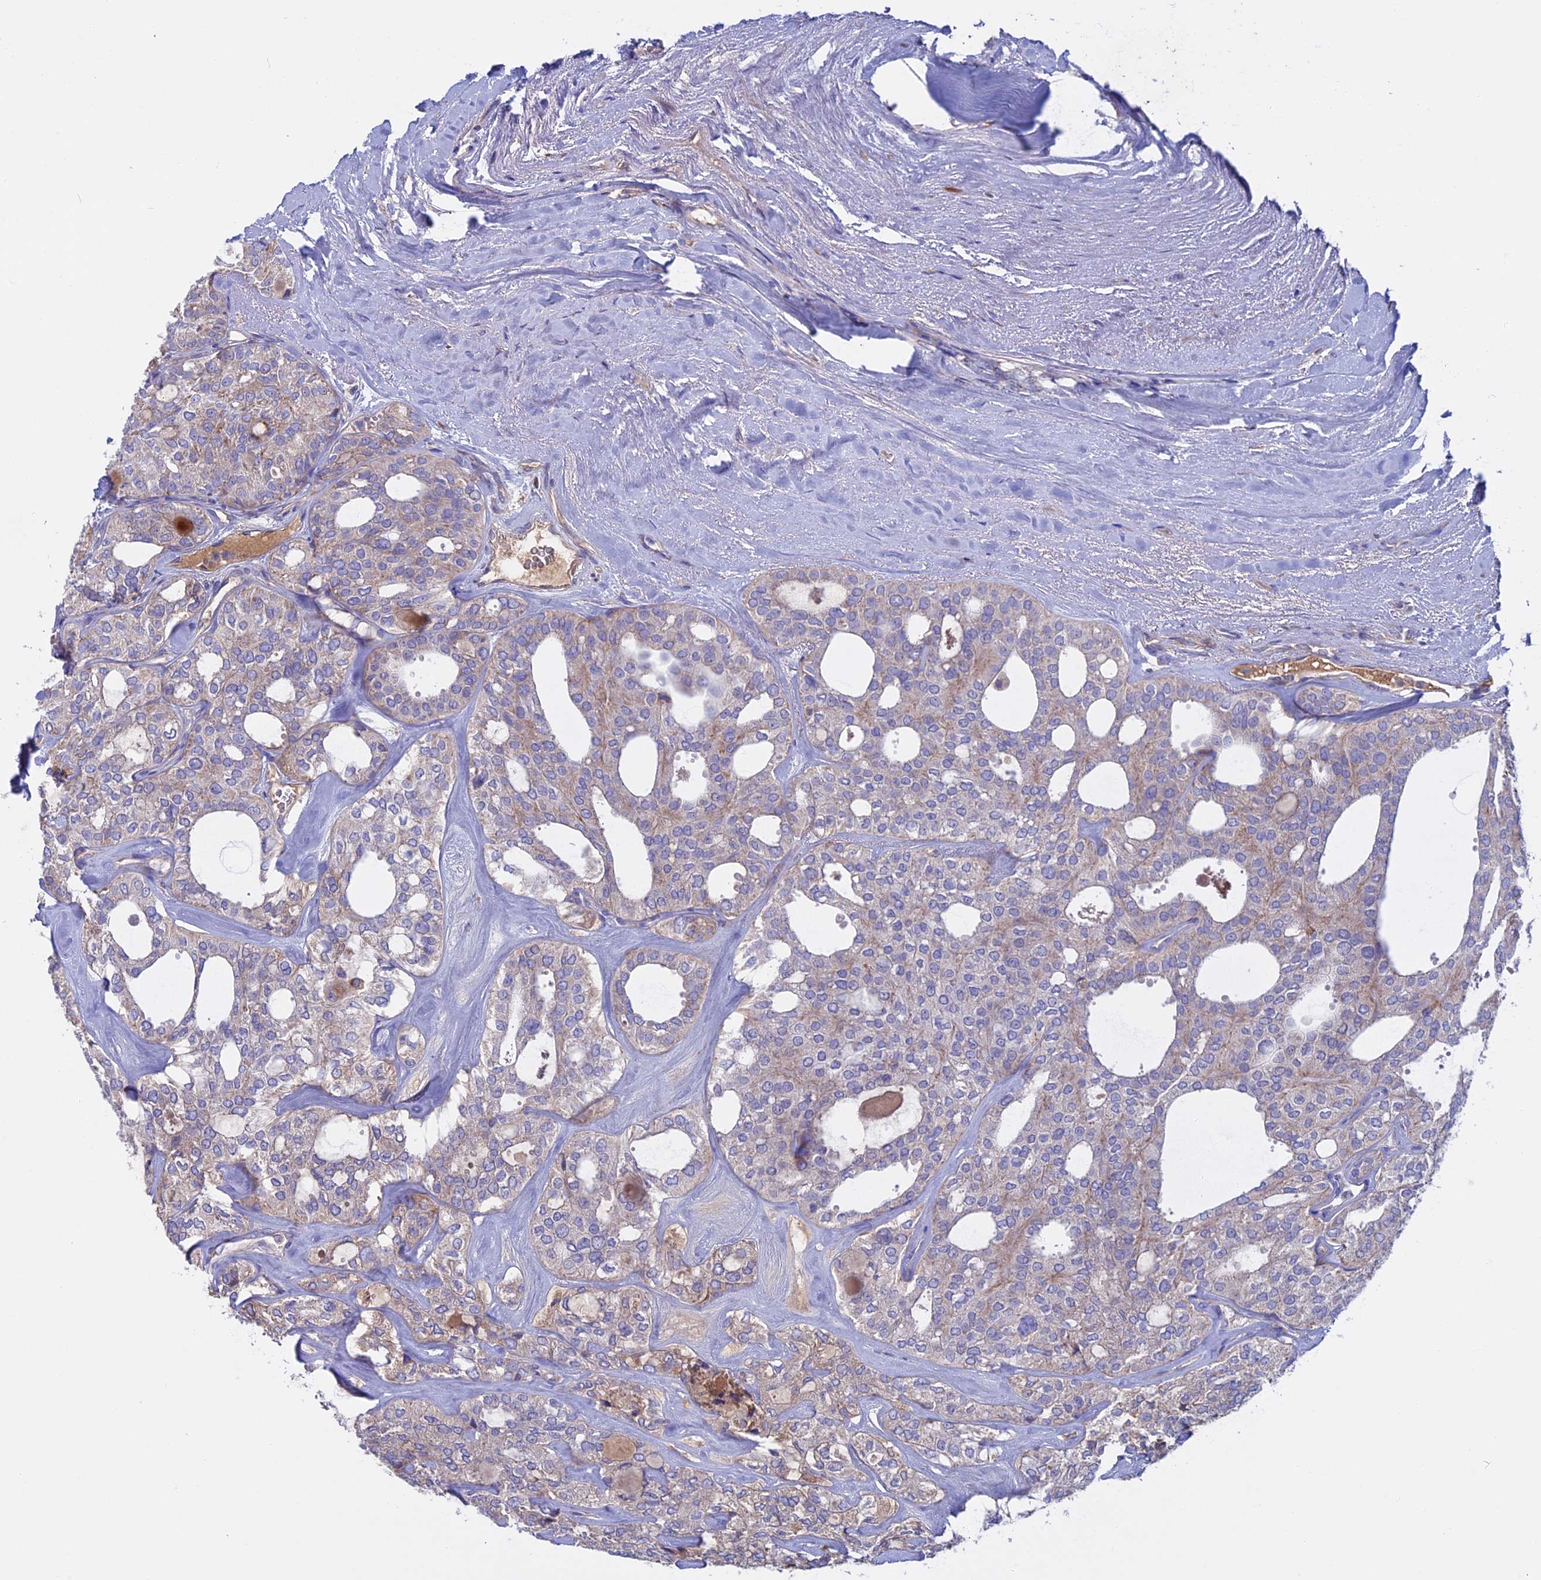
{"staining": {"intensity": "weak", "quantity": "<25%", "location": "cytoplasmic/membranous"}, "tissue": "thyroid cancer", "cell_type": "Tumor cells", "image_type": "cancer", "snomed": [{"axis": "morphology", "description": "Follicular adenoma carcinoma, NOS"}, {"axis": "topography", "description": "Thyroid gland"}], "caption": "Photomicrograph shows no protein staining in tumor cells of thyroid cancer tissue.", "gene": "SLC15A5", "patient": {"sex": "male", "age": 75}}